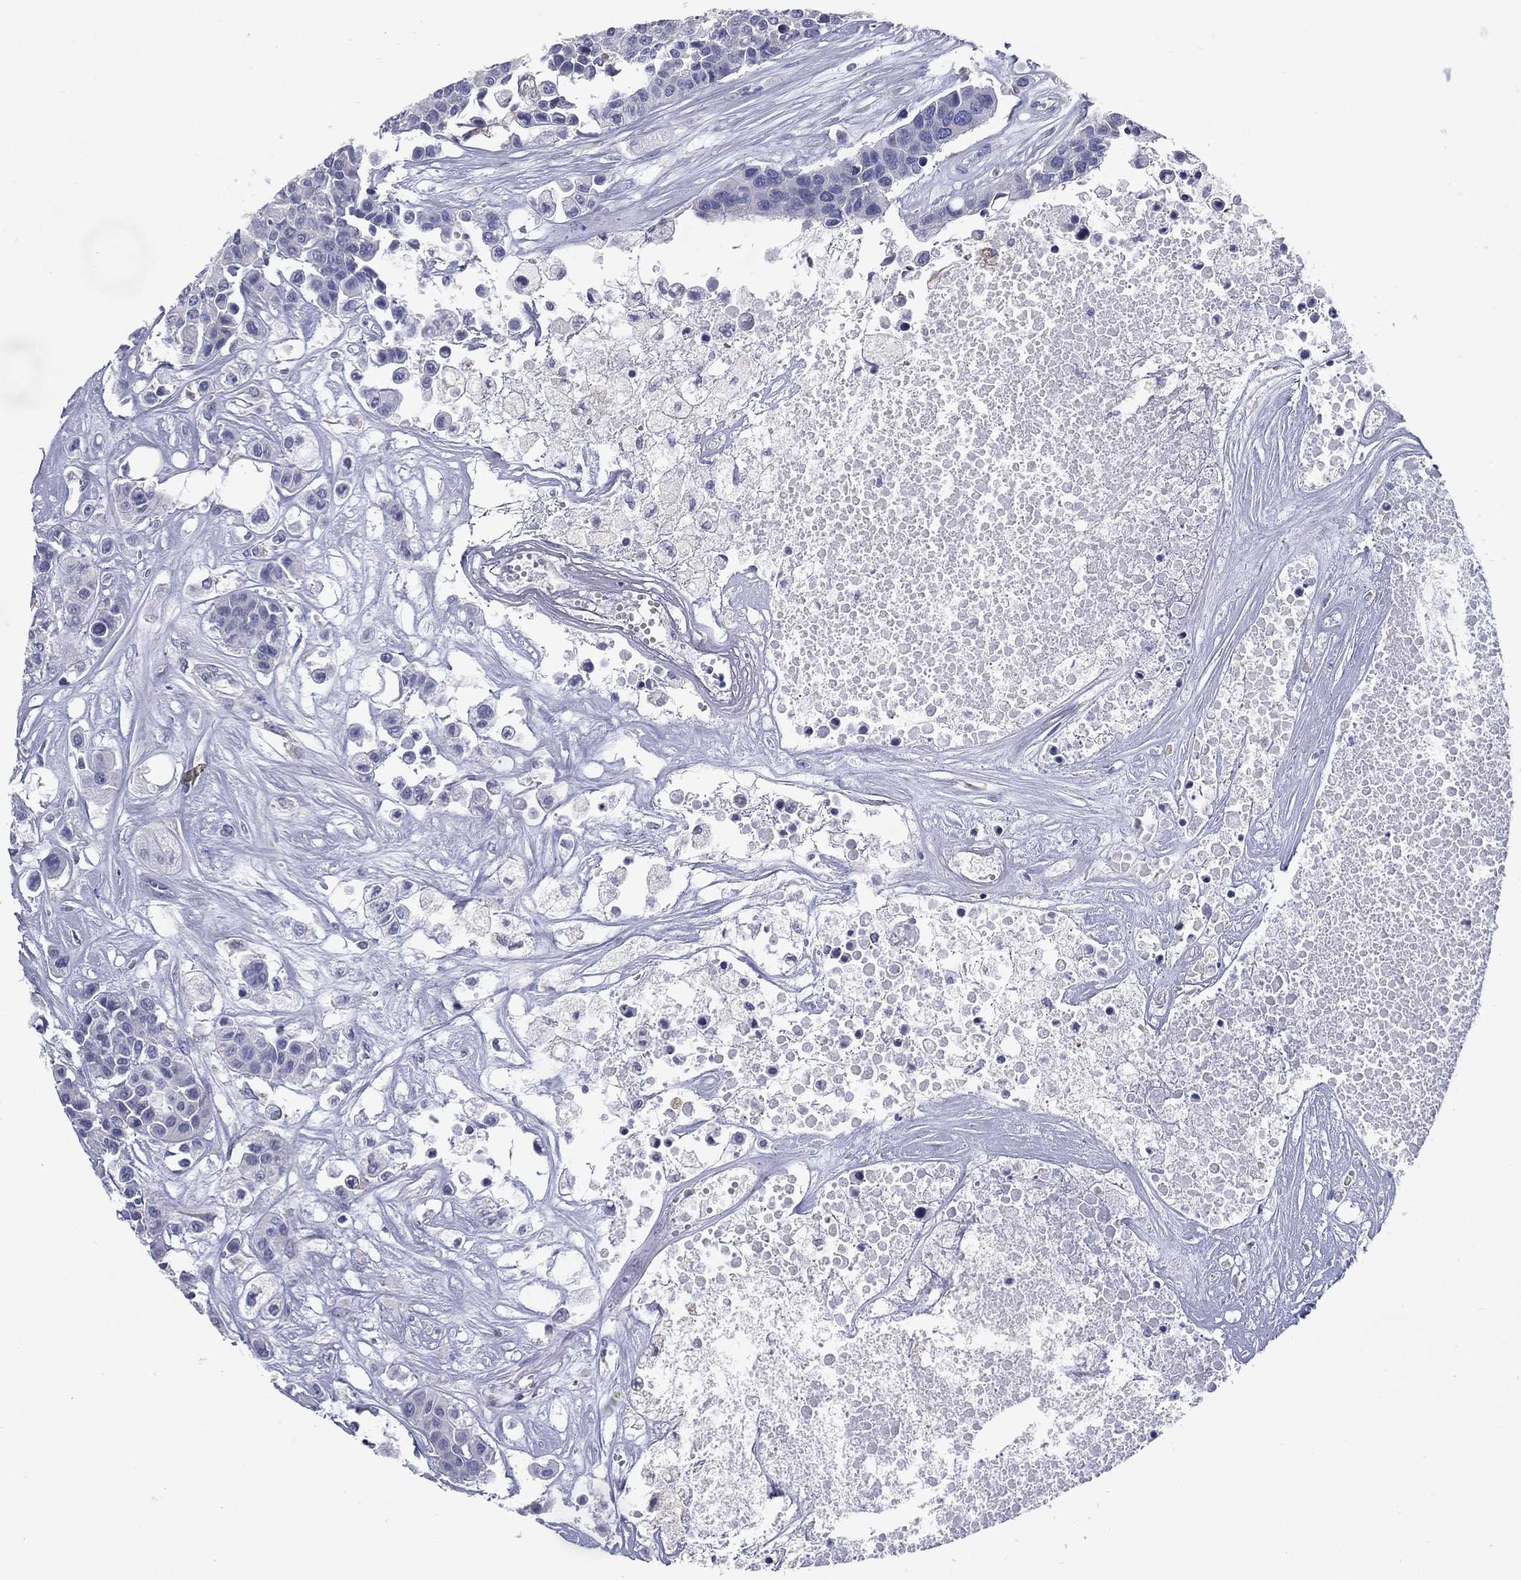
{"staining": {"intensity": "negative", "quantity": "none", "location": "none"}, "tissue": "carcinoid", "cell_type": "Tumor cells", "image_type": "cancer", "snomed": [{"axis": "morphology", "description": "Carcinoid, malignant, NOS"}, {"axis": "topography", "description": "Colon"}], "caption": "Protein analysis of carcinoid shows no significant staining in tumor cells. Brightfield microscopy of immunohistochemistry stained with DAB (brown) and hematoxylin (blue), captured at high magnification.", "gene": "C19orf18", "patient": {"sex": "male", "age": 81}}